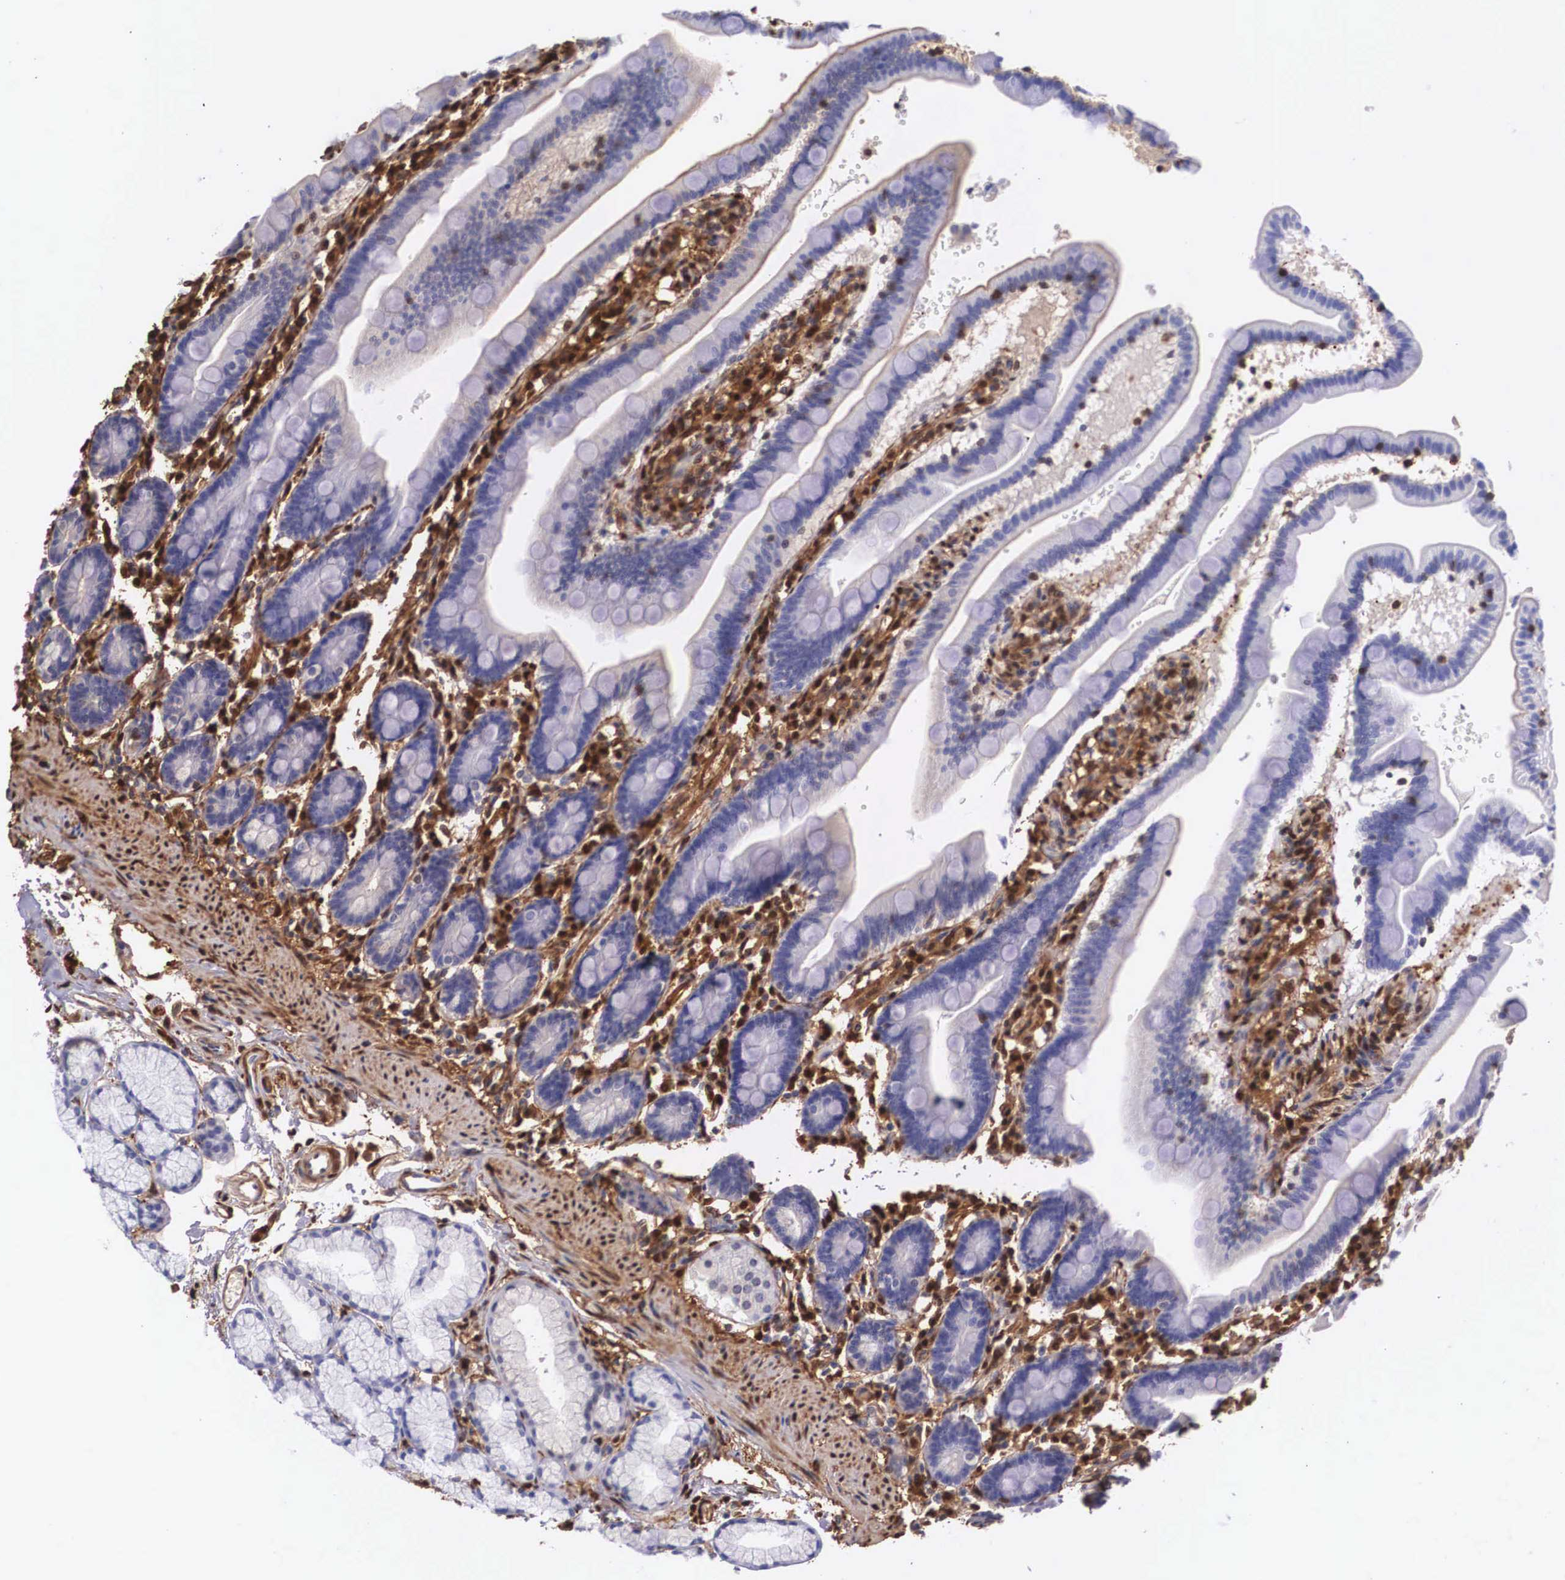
{"staining": {"intensity": "negative", "quantity": "none", "location": "none"}, "tissue": "duodenum", "cell_type": "Glandular cells", "image_type": "normal", "snomed": [{"axis": "morphology", "description": "Normal tissue, NOS"}, {"axis": "topography", "description": "Duodenum"}], "caption": "Immunohistochemical staining of normal duodenum displays no significant staining in glandular cells. (DAB (3,3'-diaminobenzidine) immunohistochemistry (IHC), high magnification).", "gene": "LGALS1", "patient": {"sex": "female", "age": 77}}